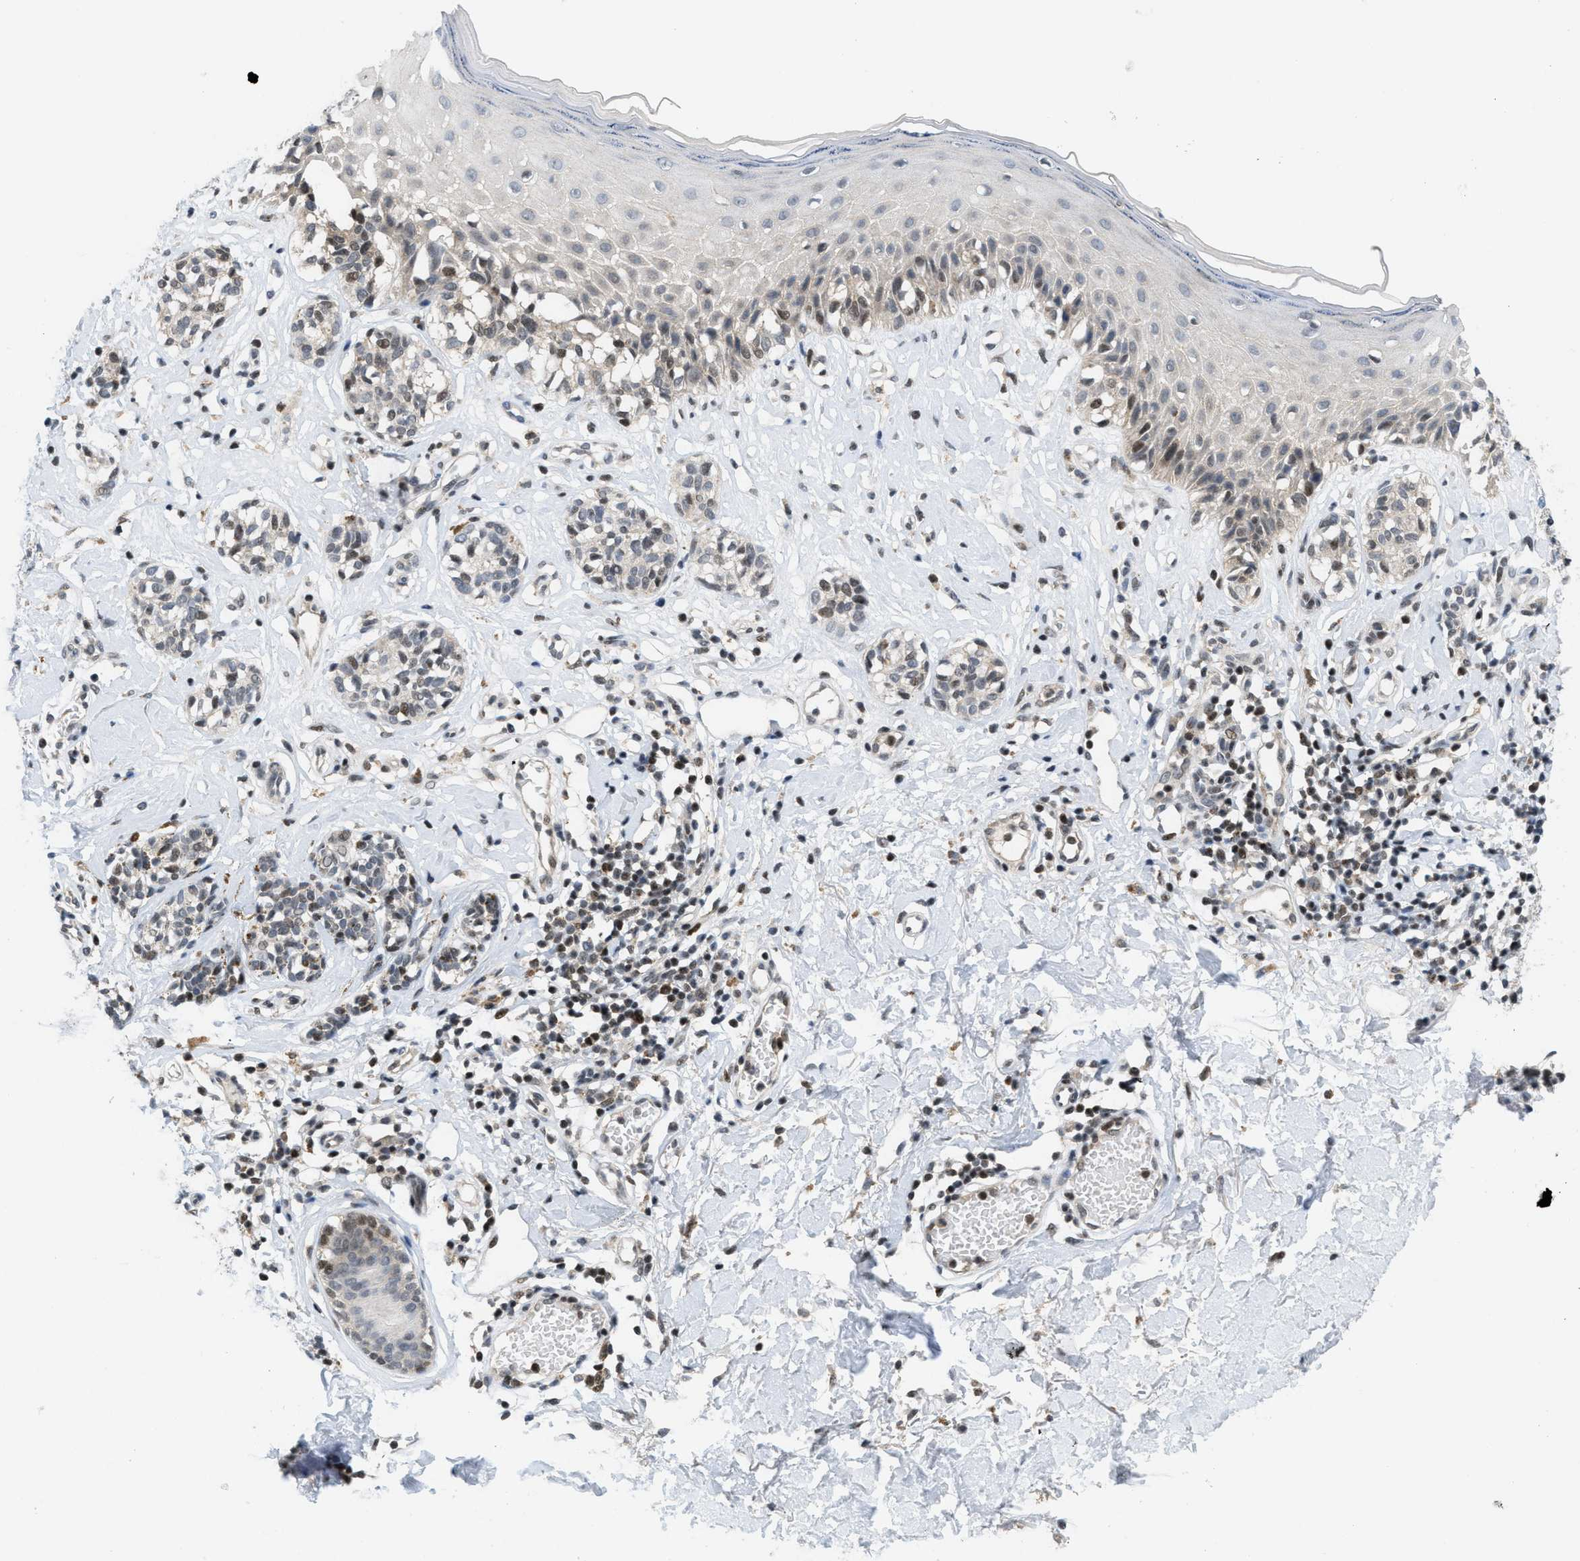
{"staining": {"intensity": "moderate", "quantity": "25%-75%", "location": "nuclear"}, "tissue": "melanoma", "cell_type": "Tumor cells", "image_type": "cancer", "snomed": [{"axis": "morphology", "description": "Malignant melanoma, NOS"}, {"axis": "topography", "description": "Skin"}], "caption": "Malignant melanoma was stained to show a protein in brown. There is medium levels of moderate nuclear expression in approximately 25%-75% of tumor cells. (DAB (3,3'-diaminobenzidine) IHC with brightfield microscopy, high magnification).", "gene": "ING1", "patient": {"sex": "male", "age": 64}}